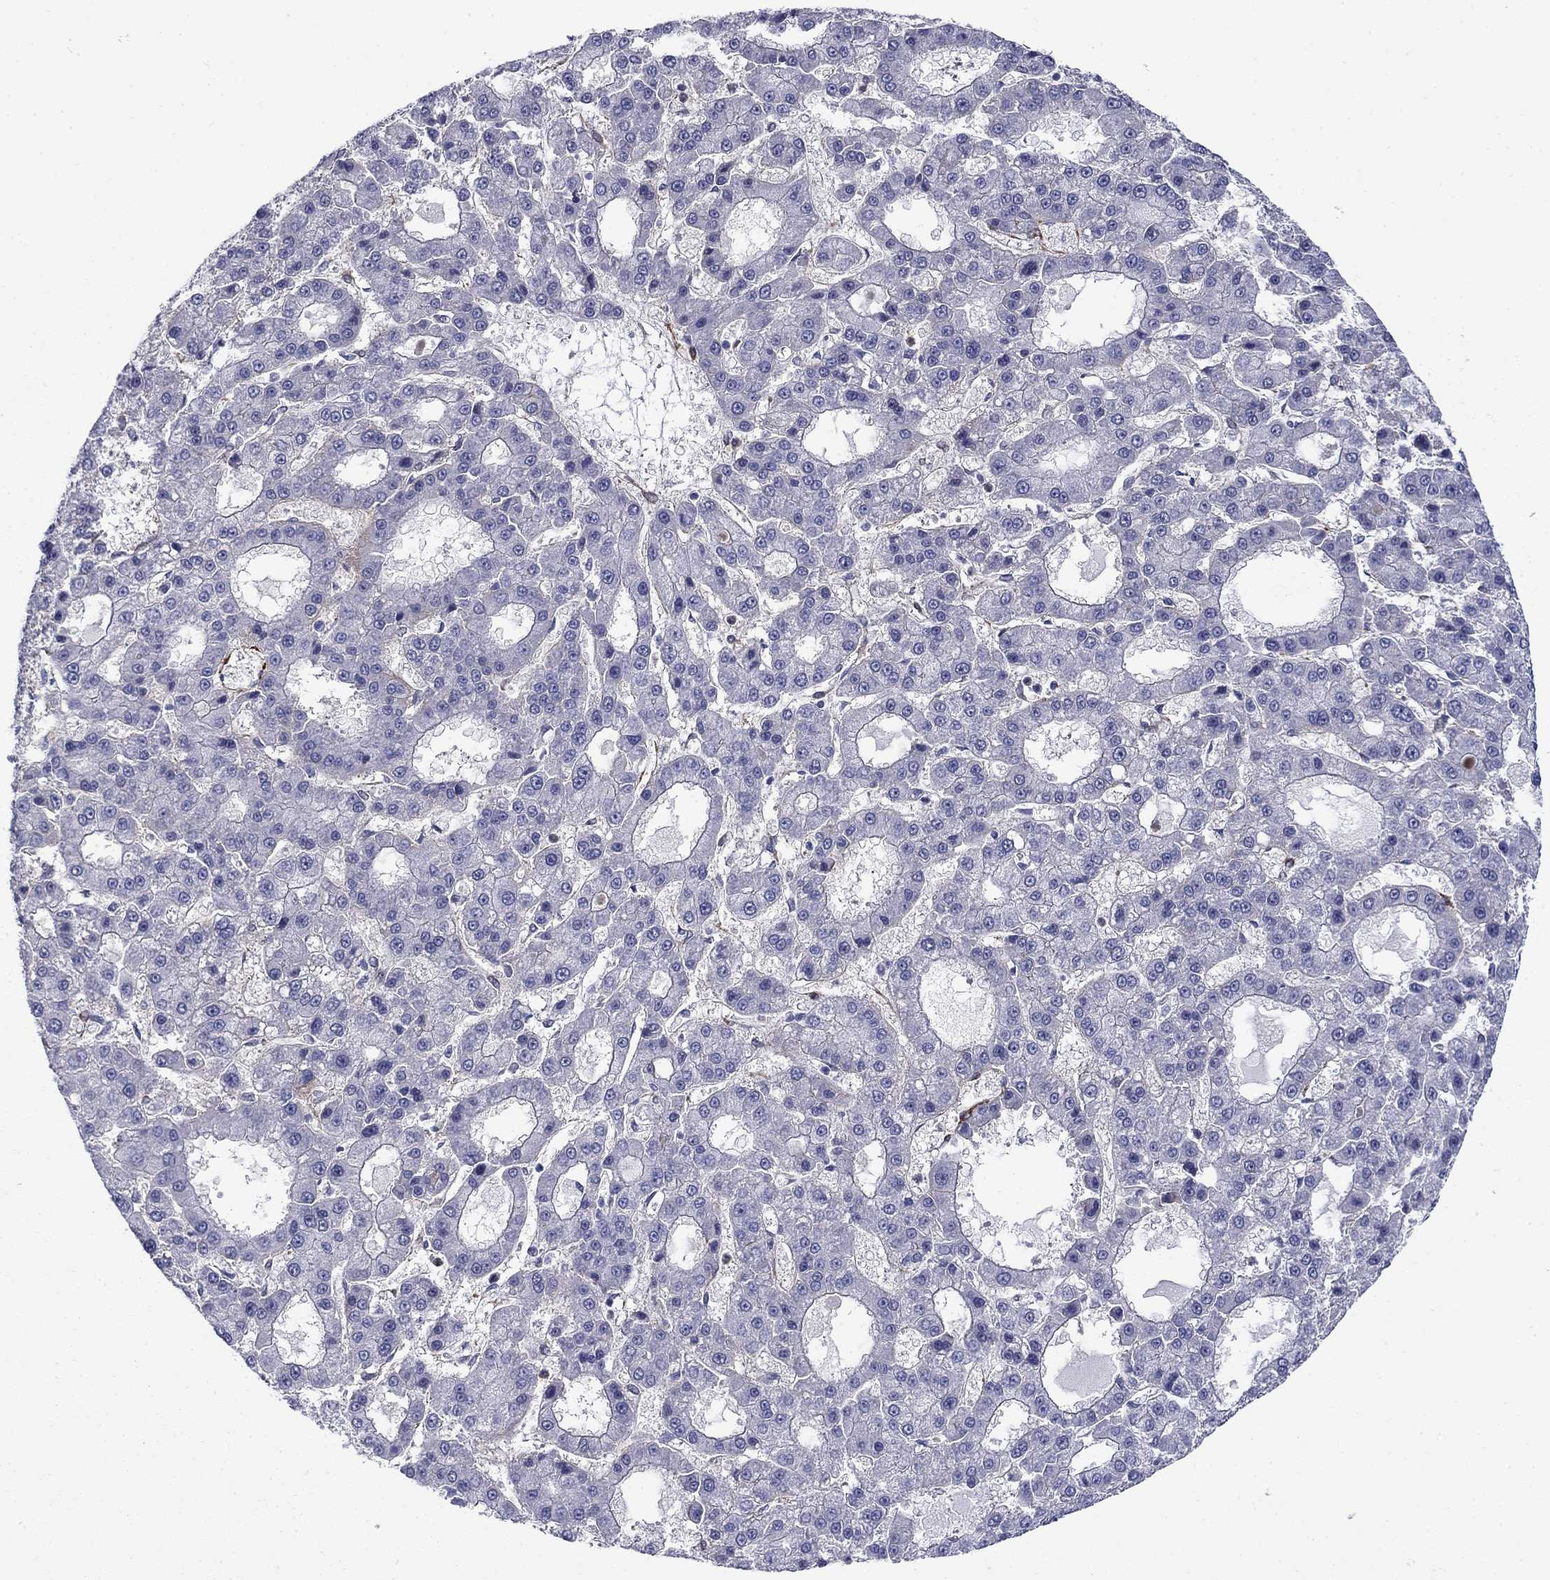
{"staining": {"intensity": "negative", "quantity": "none", "location": "none"}, "tissue": "liver cancer", "cell_type": "Tumor cells", "image_type": "cancer", "snomed": [{"axis": "morphology", "description": "Carcinoma, Hepatocellular, NOS"}, {"axis": "topography", "description": "Liver"}], "caption": "Immunohistochemistry photomicrograph of neoplastic tissue: liver cancer (hepatocellular carcinoma) stained with DAB reveals no significant protein expression in tumor cells.", "gene": "KRBA1", "patient": {"sex": "male", "age": 70}}